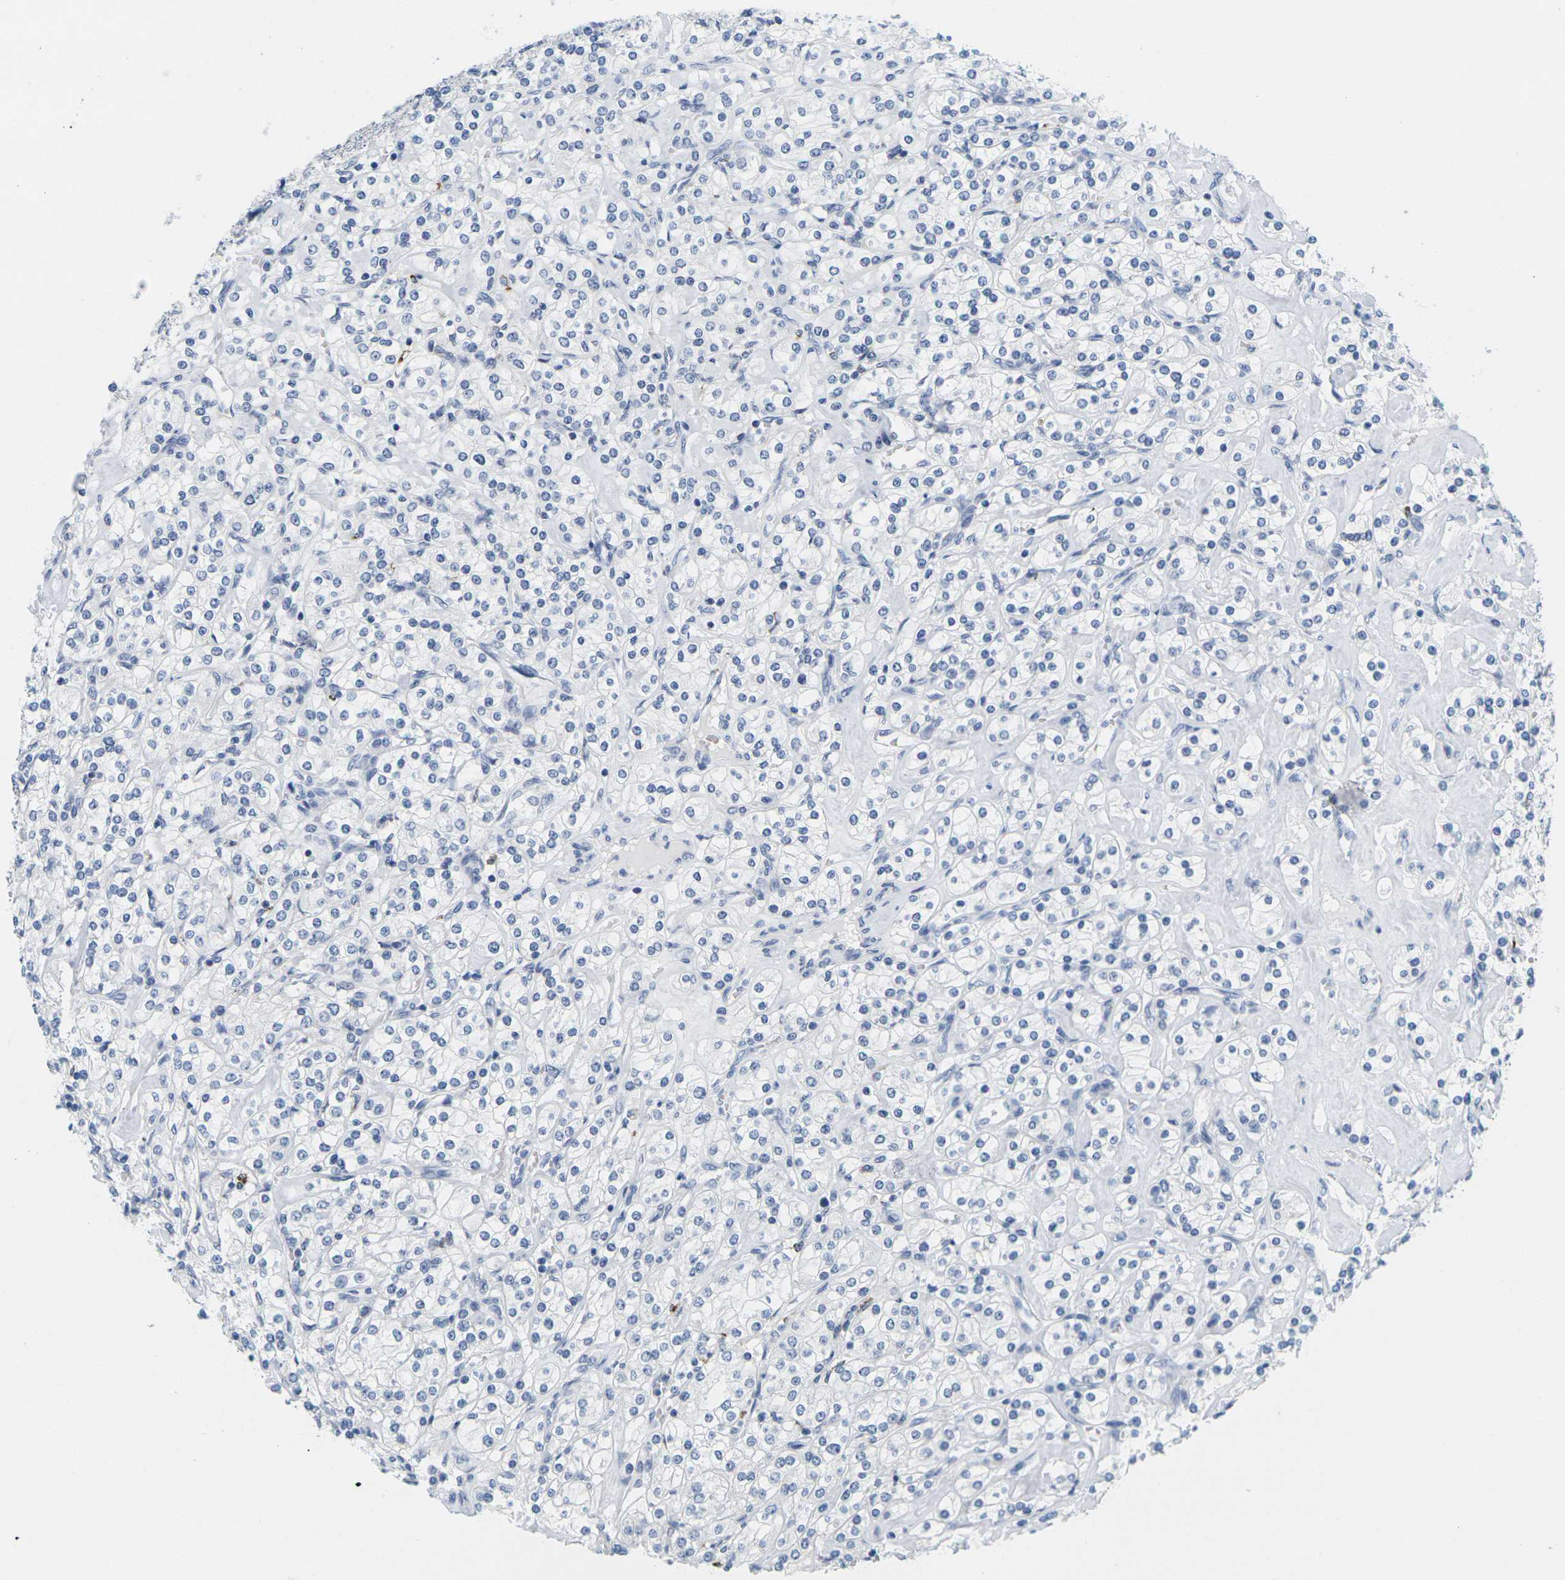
{"staining": {"intensity": "negative", "quantity": "none", "location": "none"}, "tissue": "renal cancer", "cell_type": "Tumor cells", "image_type": "cancer", "snomed": [{"axis": "morphology", "description": "Adenocarcinoma, NOS"}, {"axis": "topography", "description": "Kidney"}], "caption": "Adenocarcinoma (renal) stained for a protein using immunohistochemistry exhibits no positivity tumor cells.", "gene": "HLA-DOB", "patient": {"sex": "male", "age": 77}}